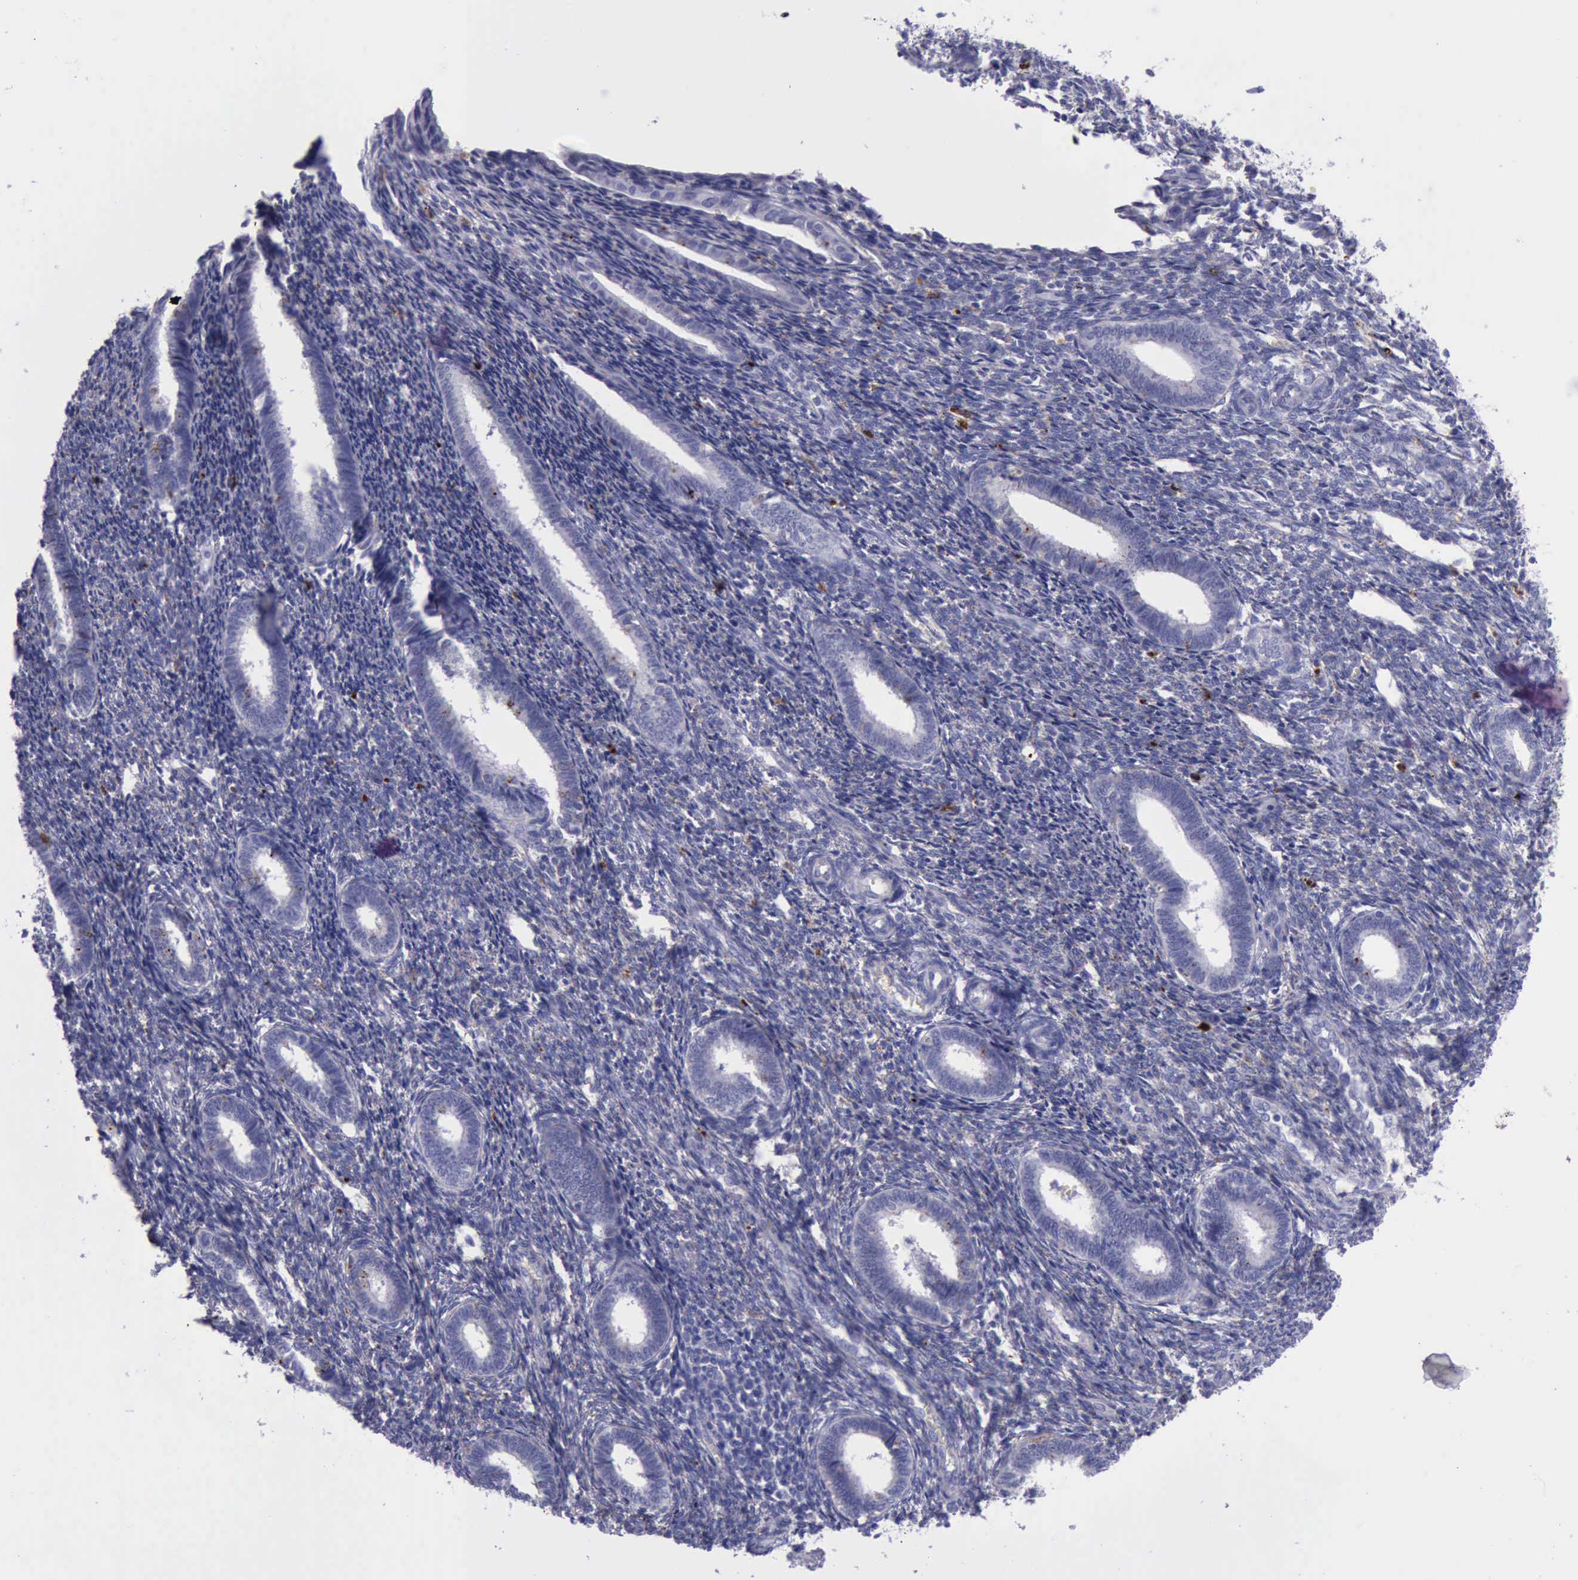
{"staining": {"intensity": "negative", "quantity": "none", "location": "none"}, "tissue": "endometrium", "cell_type": "Cells in endometrial stroma", "image_type": "normal", "snomed": [{"axis": "morphology", "description": "Normal tissue, NOS"}, {"axis": "topography", "description": "Endometrium"}], "caption": "Unremarkable endometrium was stained to show a protein in brown. There is no significant positivity in cells in endometrial stroma. (Brightfield microscopy of DAB (3,3'-diaminobenzidine) immunohistochemistry (IHC) at high magnification).", "gene": "GLA", "patient": {"sex": "female", "age": 27}}